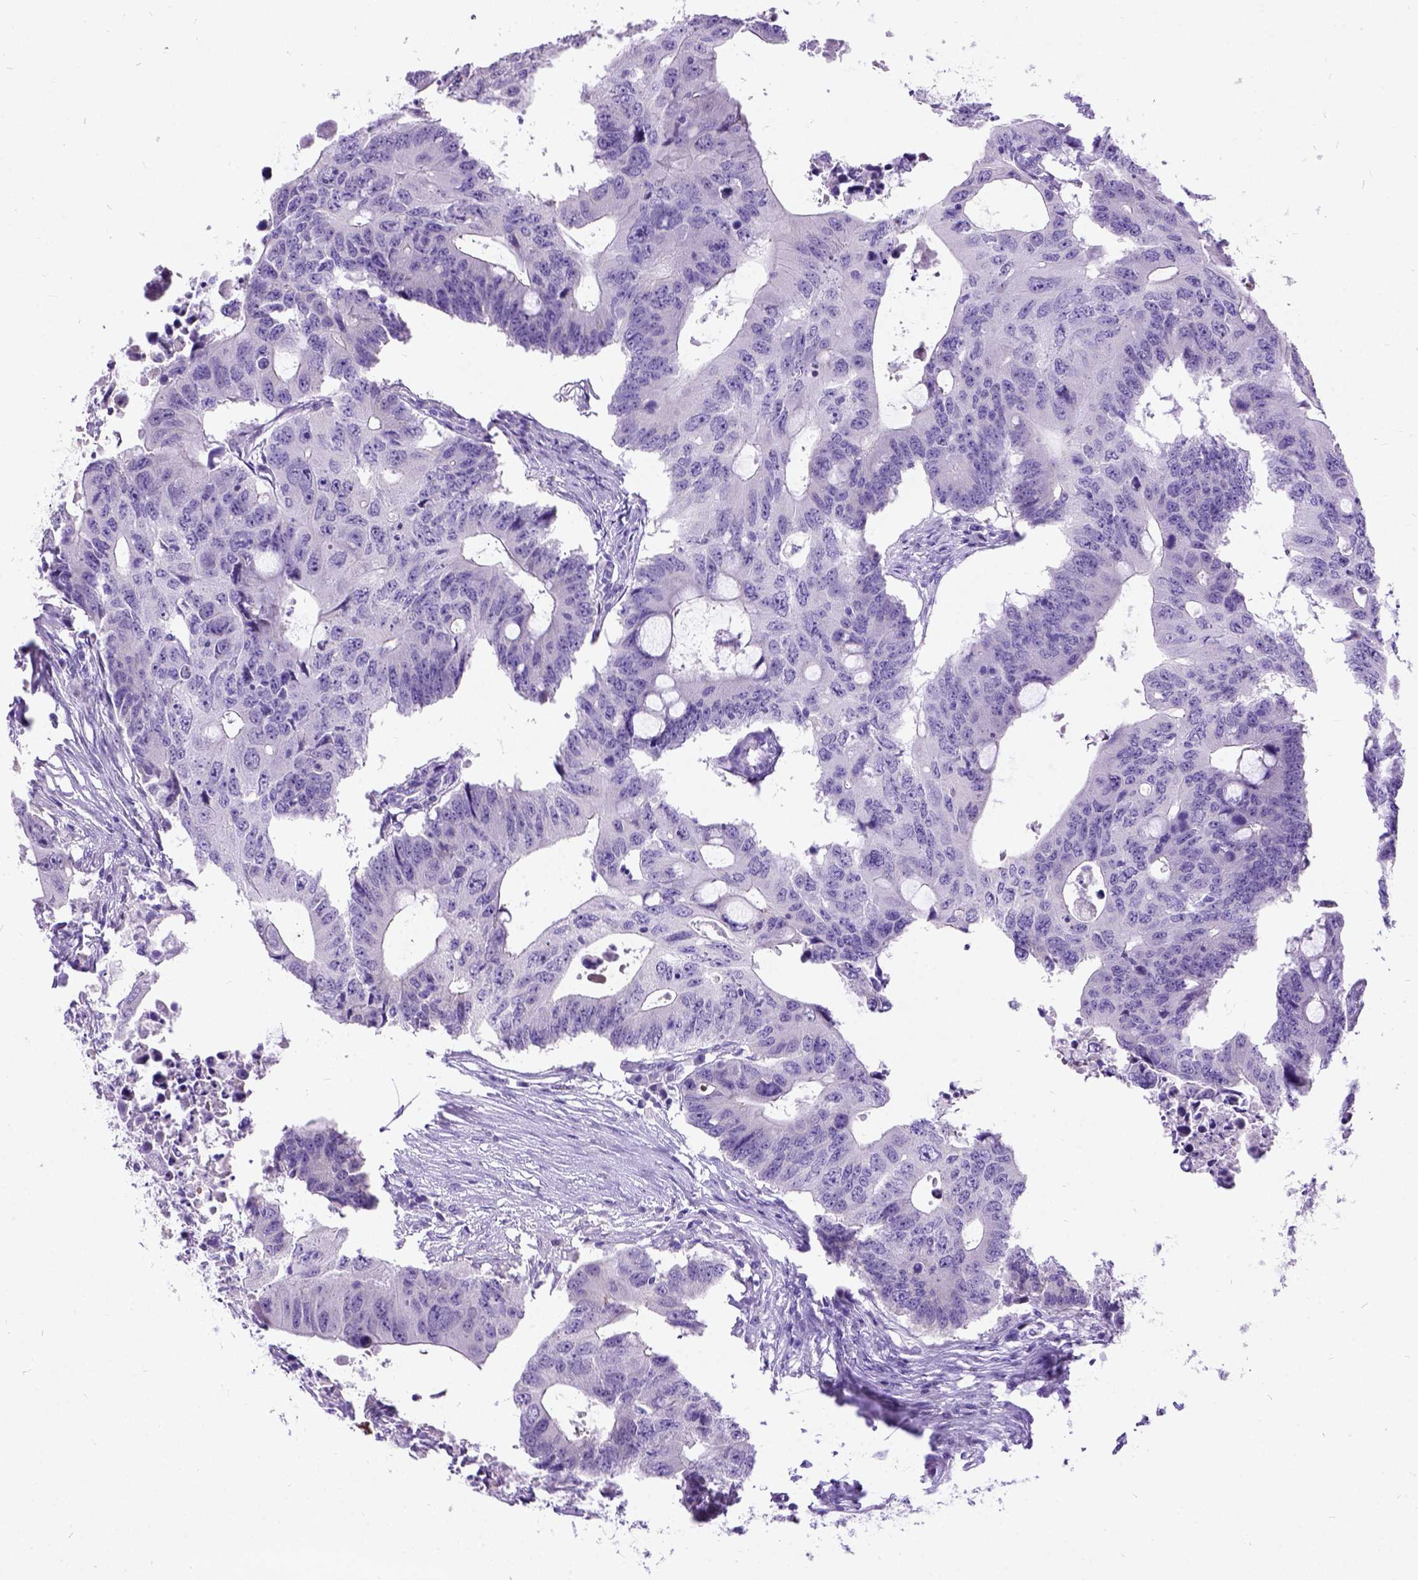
{"staining": {"intensity": "negative", "quantity": "none", "location": "none"}, "tissue": "colorectal cancer", "cell_type": "Tumor cells", "image_type": "cancer", "snomed": [{"axis": "morphology", "description": "Adenocarcinoma, NOS"}, {"axis": "topography", "description": "Colon"}], "caption": "There is no significant positivity in tumor cells of colorectal adenocarcinoma. (DAB (3,3'-diaminobenzidine) immunohistochemistry visualized using brightfield microscopy, high magnification).", "gene": "NEUROD4", "patient": {"sex": "male", "age": 71}}